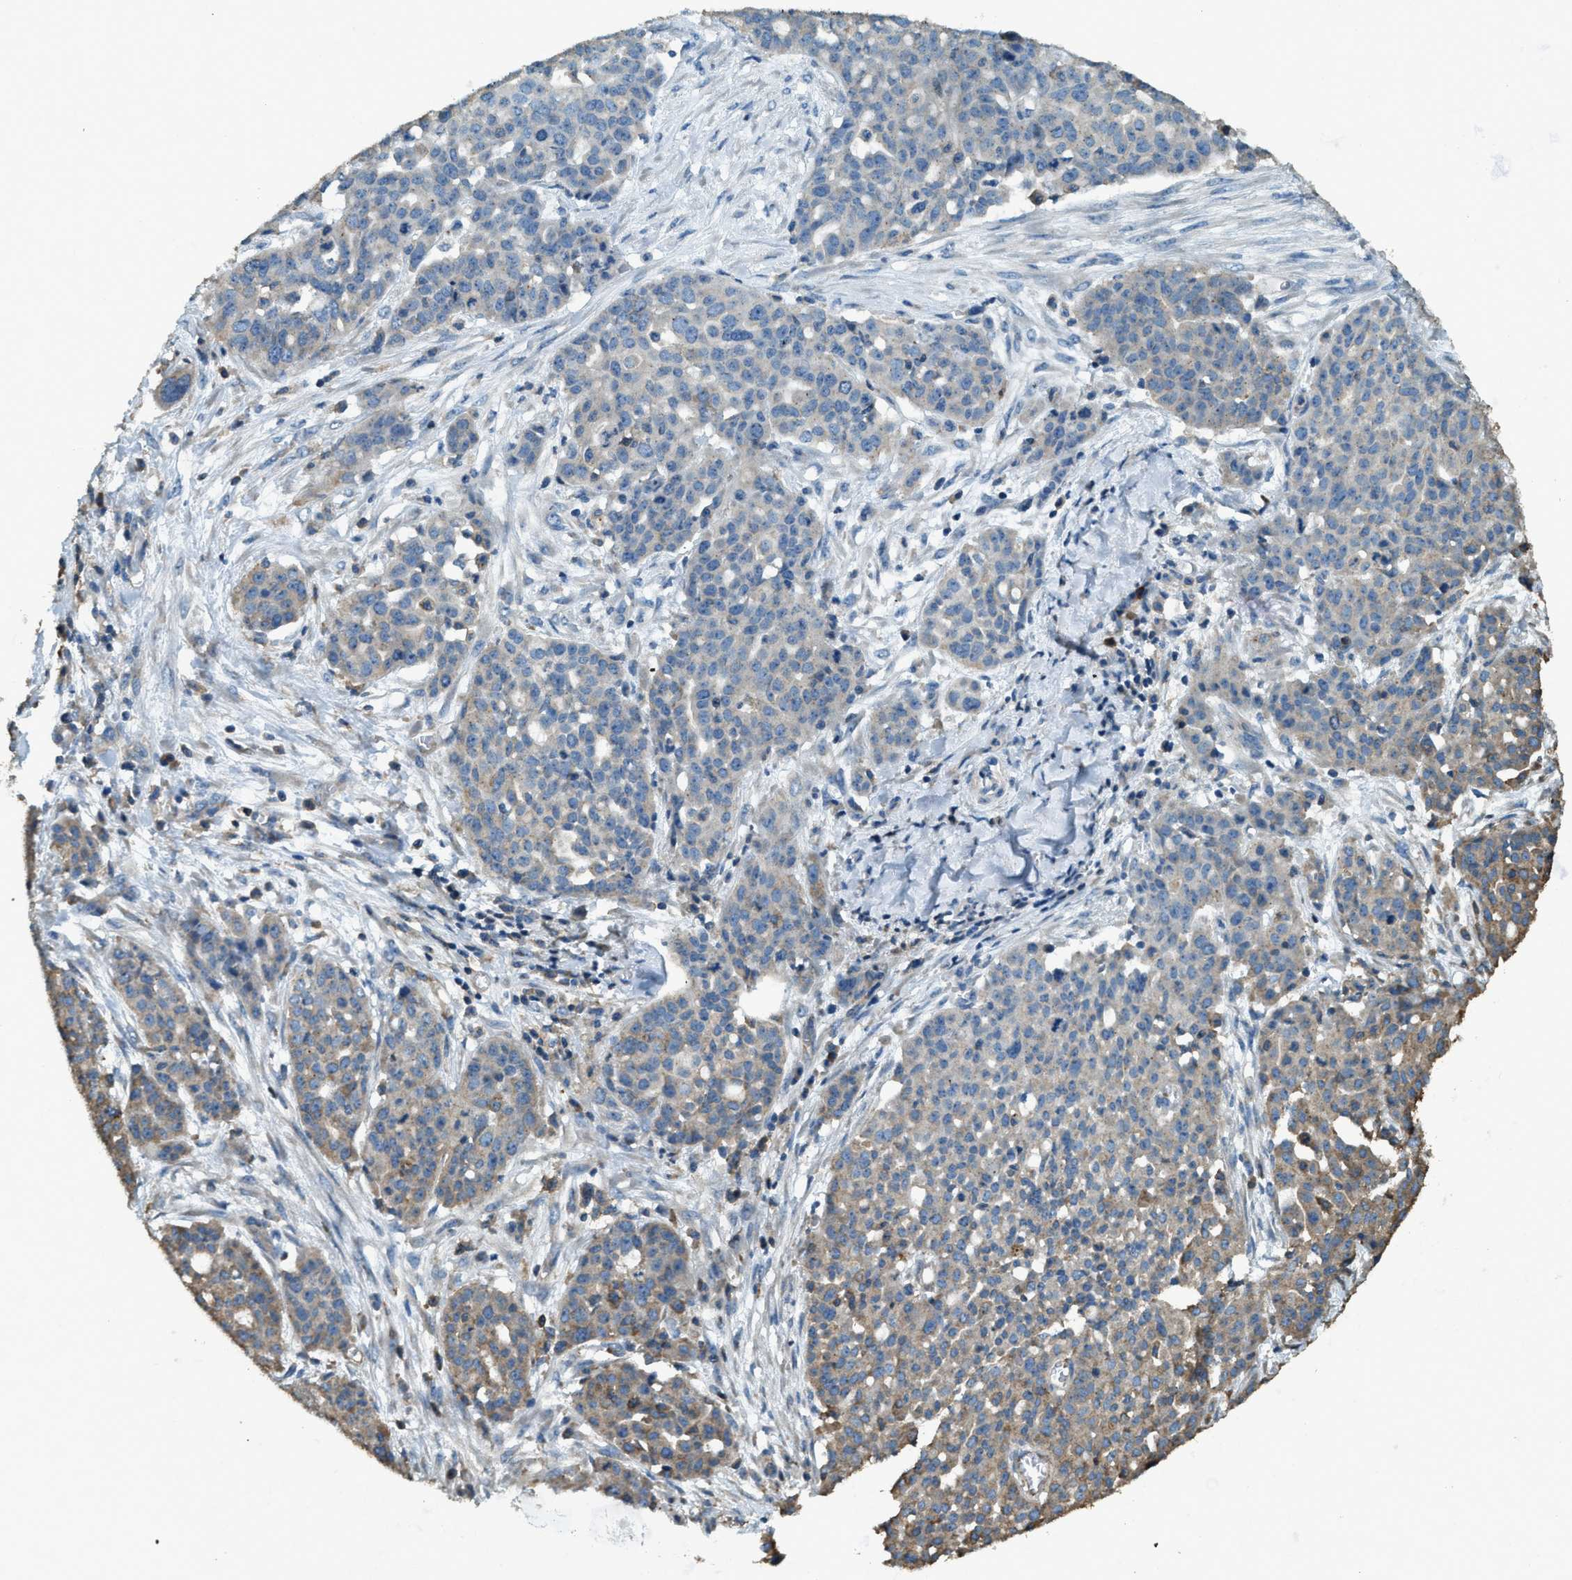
{"staining": {"intensity": "weak", "quantity": "<25%", "location": "cytoplasmic/membranous"}, "tissue": "ovarian cancer", "cell_type": "Tumor cells", "image_type": "cancer", "snomed": [{"axis": "morphology", "description": "Cystadenocarcinoma, serous, NOS"}, {"axis": "topography", "description": "Soft tissue"}, {"axis": "topography", "description": "Ovary"}], "caption": "Immunohistochemistry (IHC) photomicrograph of human ovarian cancer stained for a protein (brown), which exhibits no positivity in tumor cells.", "gene": "ERGIC1", "patient": {"sex": "female", "age": 57}}